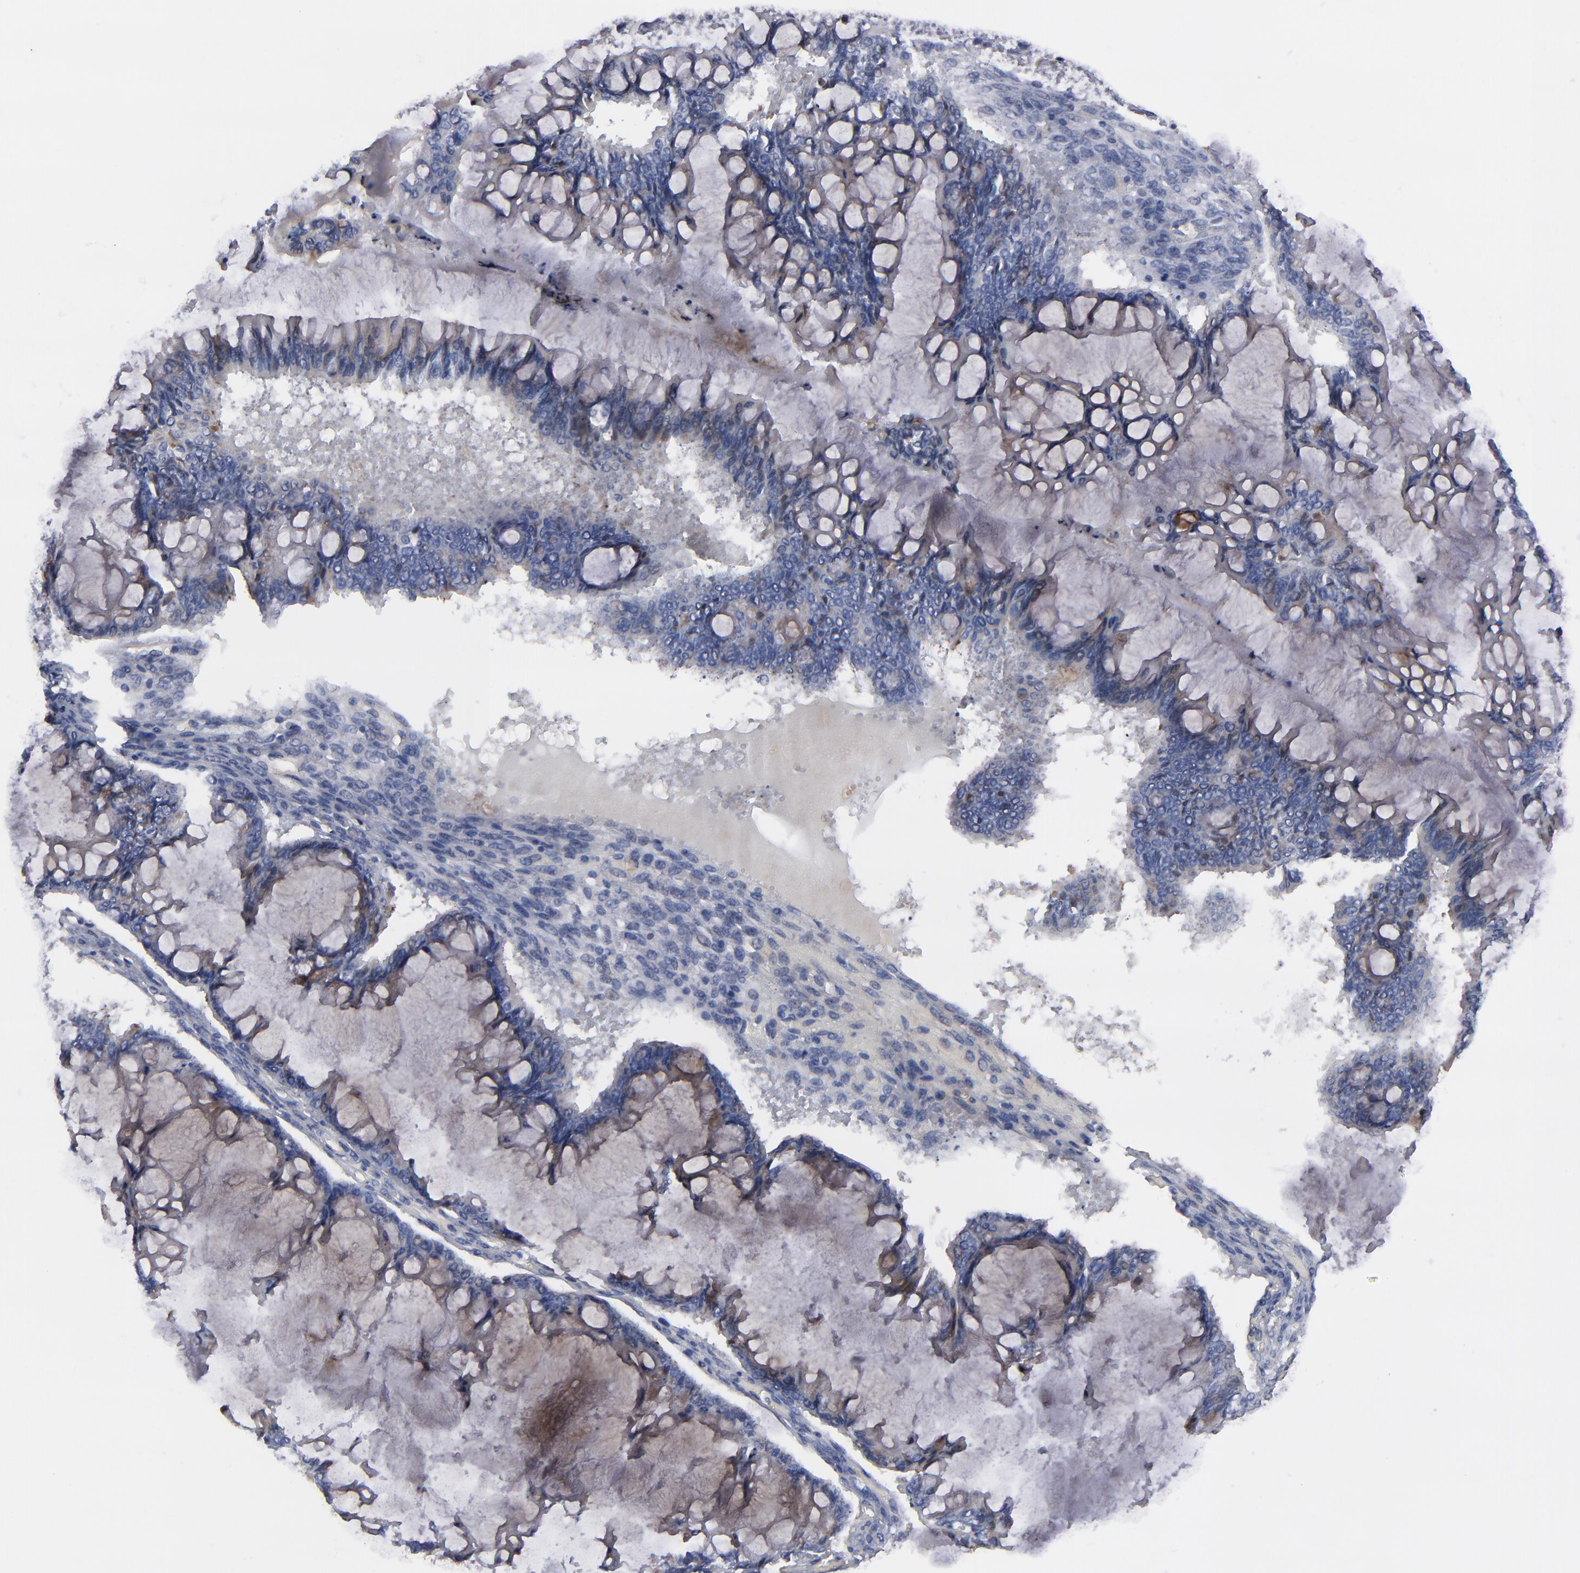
{"staining": {"intensity": "moderate", "quantity": "25%-75%", "location": "cytoplasmic/membranous"}, "tissue": "ovarian cancer", "cell_type": "Tumor cells", "image_type": "cancer", "snomed": [{"axis": "morphology", "description": "Cystadenocarcinoma, mucinous, NOS"}, {"axis": "topography", "description": "Ovary"}], "caption": "The photomicrograph exhibits a brown stain indicating the presence of a protein in the cytoplasmic/membranous of tumor cells in mucinous cystadenocarcinoma (ovarian).", "gene": "CCDC80", "patient": {"sex": "female", "age": 73}}